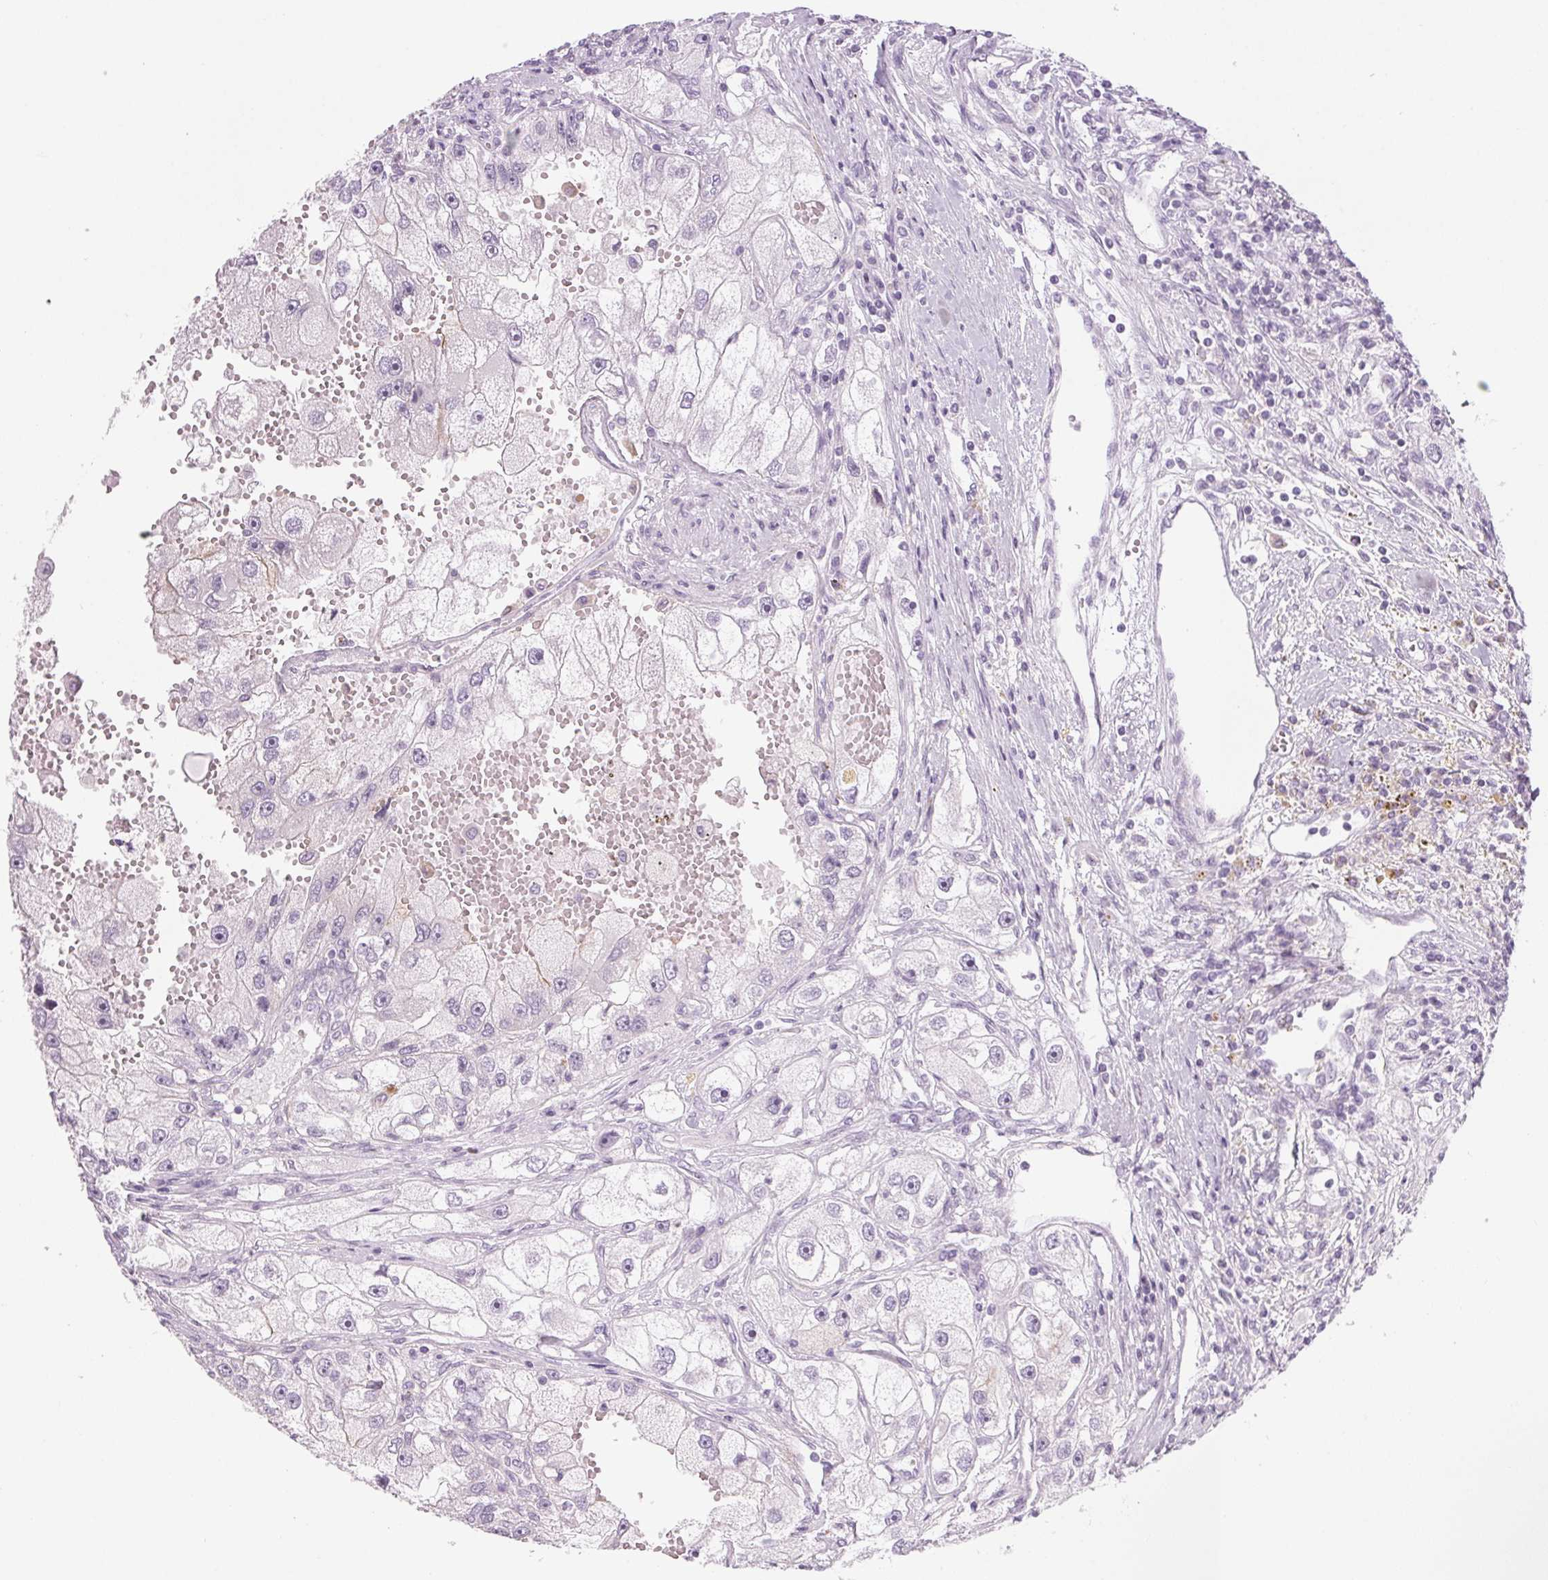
{"staining": {"intensity": "negative", "quantity": "none", "location": "none"}, "tissue": "renal cancer", "cell_type": "Tumor cells", "image_type": "cancer", "snomed": [{"axis": "morphology", "description": "Adenocarcinoma, NOS"}, {"axis": "topography", "description": "Kidney"}], "caption": "Tumor cells are negative for protein expression in human renal cancer.", "gene": "SLC6A19", "patient": {"sex": "male", "age": 63}}